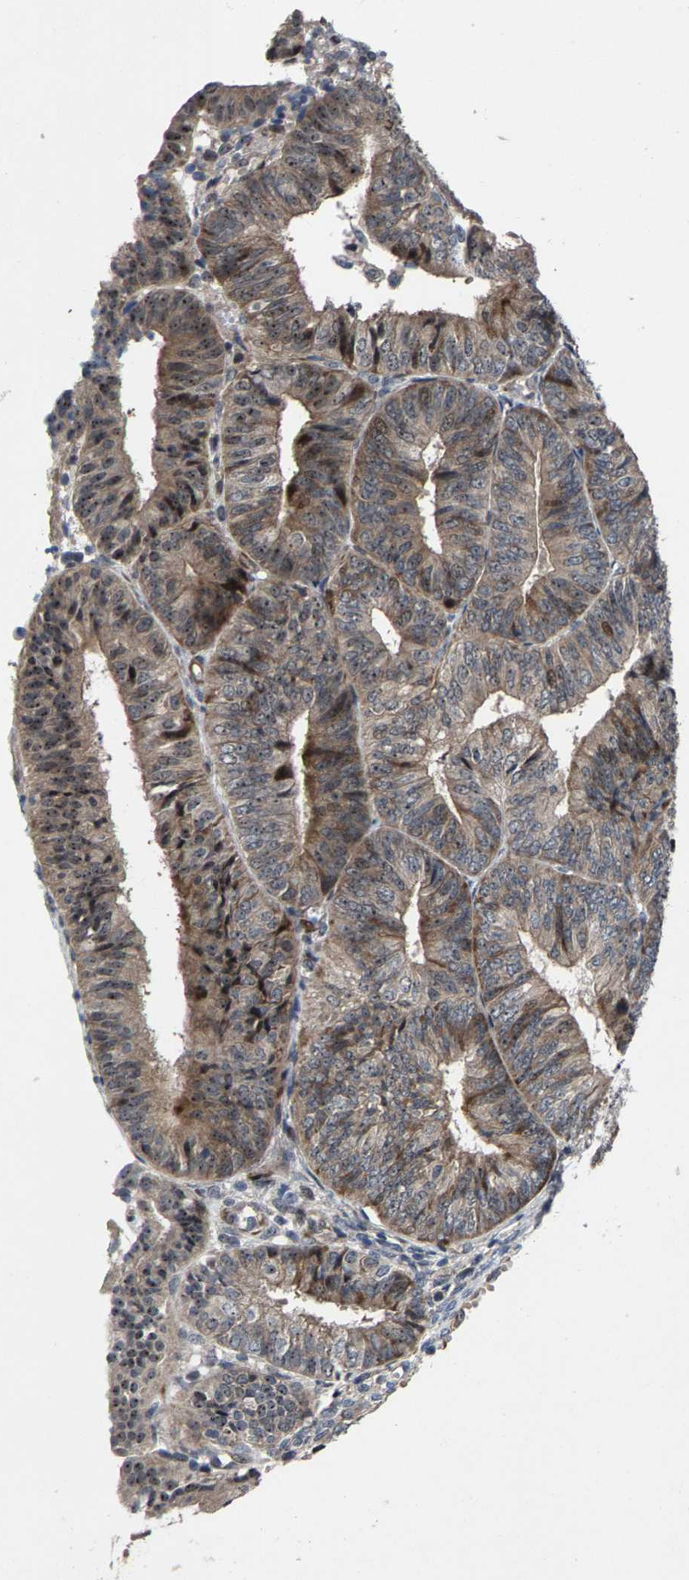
{"staining": {"intensity": "strong", "quantity": "25%-75%", "location": "cytoplasmic/membranous"}, "tissue": "endometrial cancer", "cell_type": "Tumor cells", "image_type": "cancer", "snomed": [{"axis": "morphology", "description": "Adenocarcinoma, NOS"}, {"axis": "topography", "description": "Endometrium"}], "caption": "The photomicrograph reveals a brown stain indicating the presence of a protein in the cytoplasmic/membranous of tumor cells in adenocarcinoma (endometrial).", "gene": "HAUS6", "patient": {"sex": "female", "age": 58}}